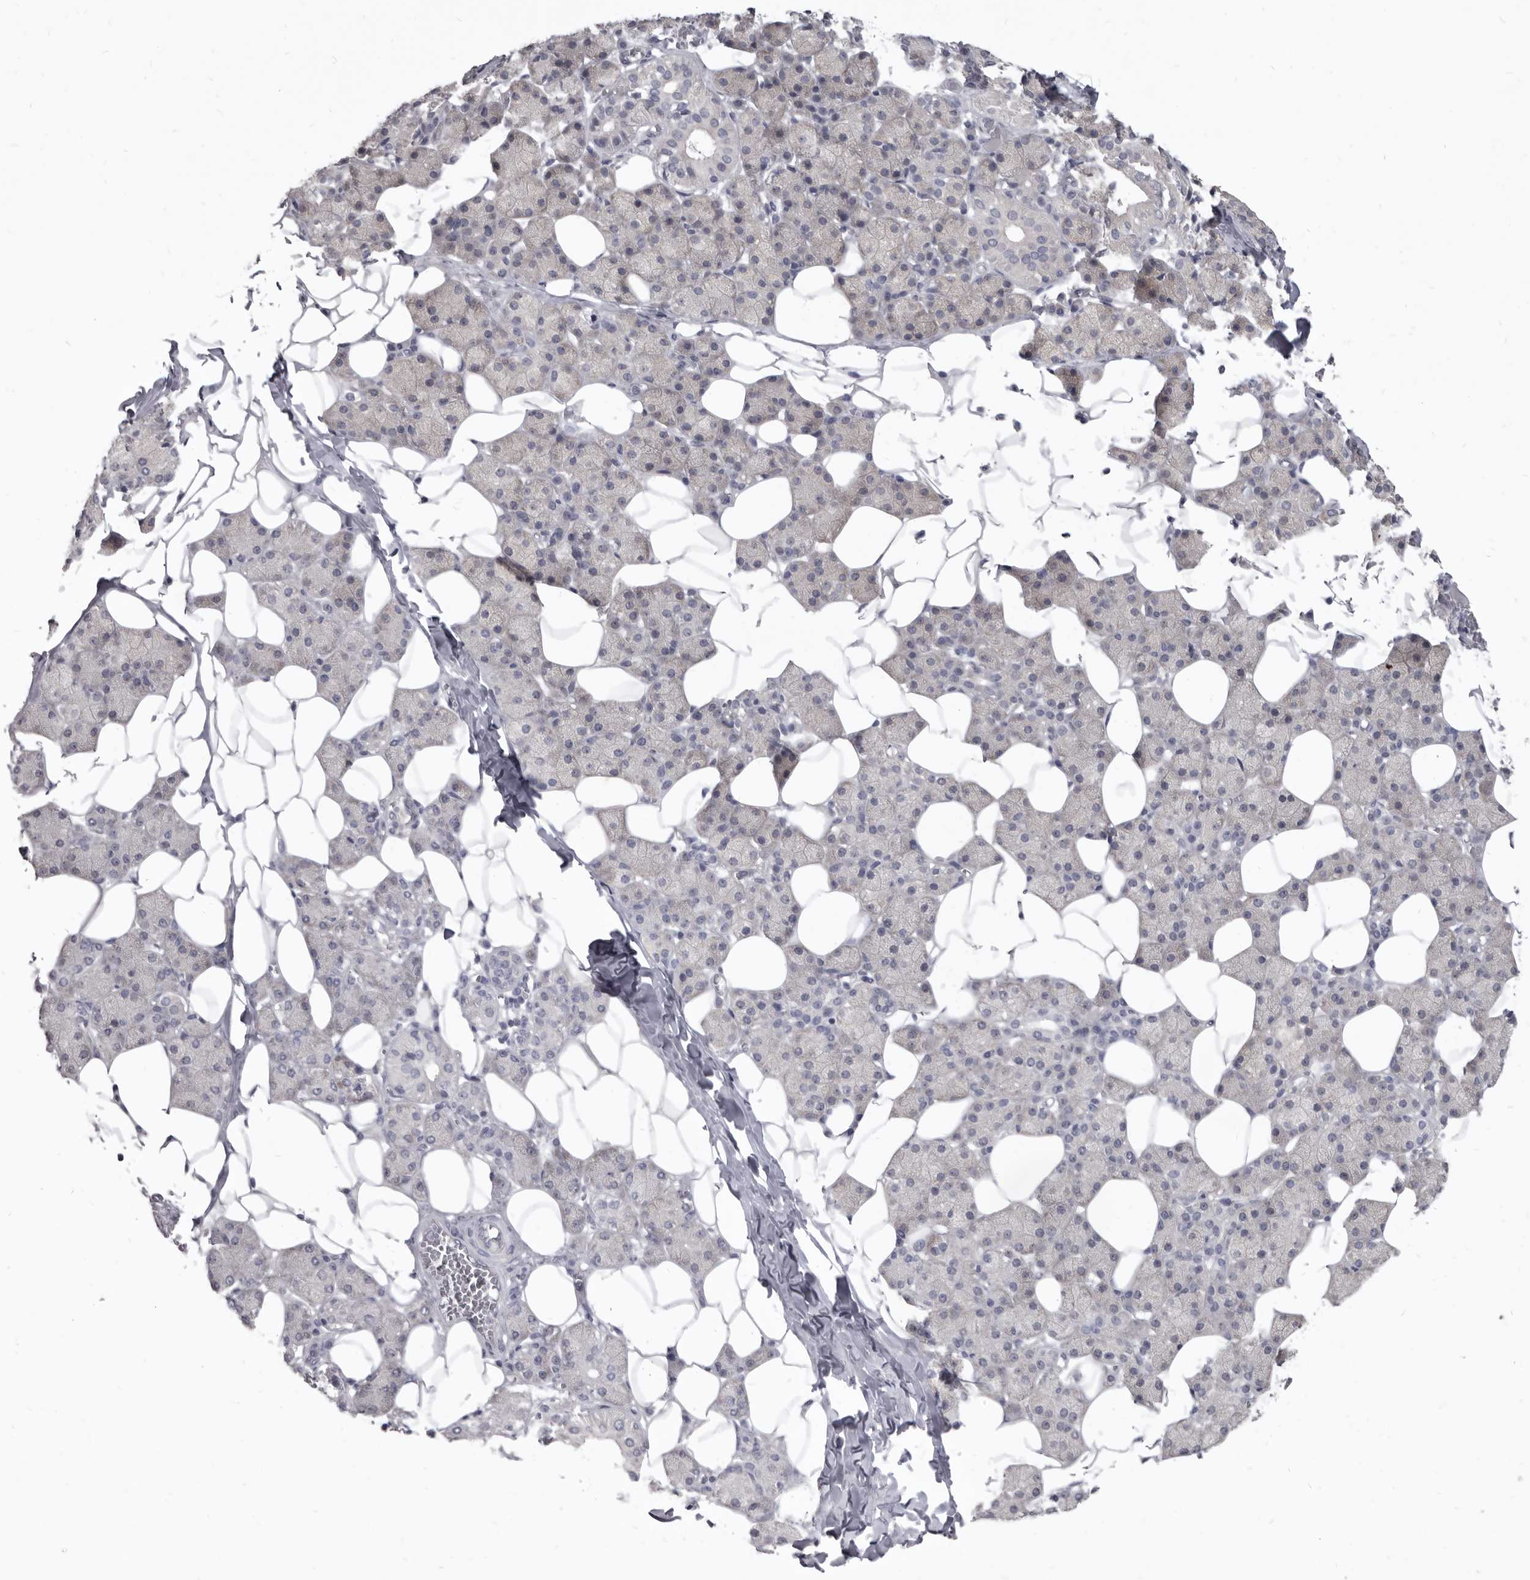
{"staining": {"intensity": "negative", "quantity": "none", "location": "none"}, "tissue": "salivary gland", "cell_type": "Glandular cells", "image_type": "normal", "snomed": [{"axis": "morphology", "description": "Normal tissue, NOS"}, {"axis": "topography", "description": "Salivary gland"}], "caption": "DAB (3,3'-diaminobenzidine) immunohistochemical staining of unremarkable salivary gland exhibits no significant staining in glandular cells. (Brightfield microscopy of DAB immunohistochemistry at high magnification).", "gene": "GSK3B", "patient": {"sex": "female", "age": 33}}